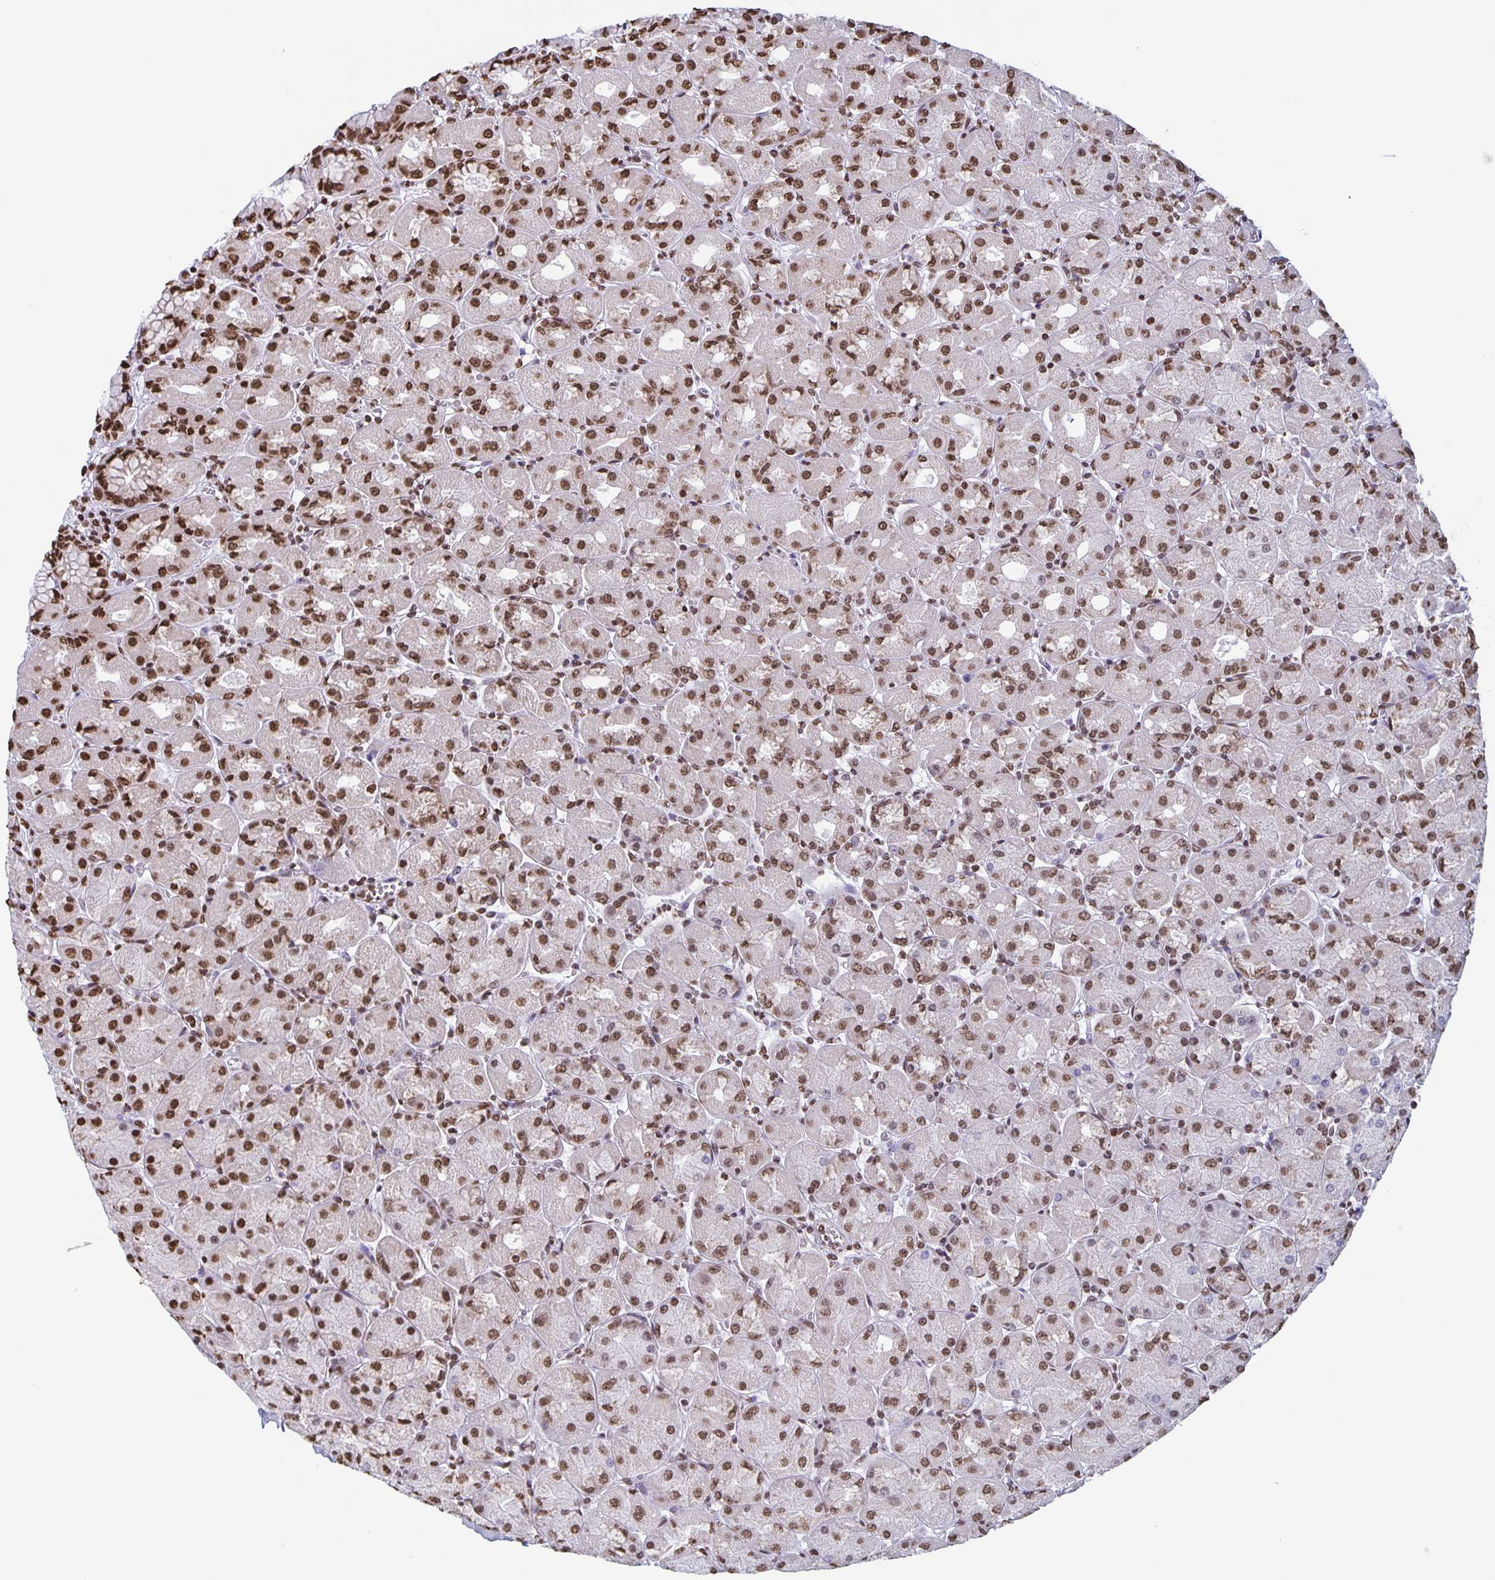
{"staining": {"intensity": "moderate", "quantity": ">75%", "location": "nuclear"}, "tissue": "stomach", "cell_type": "Glandular cells", "image_type": "normal", "snomed": [{"axis": "morphology", "description": "Normal tissue, NOS"}, {"axis": "topography", "description": "Stomach, upper"}], "caption": "Immunohistochemistry (IHC) staining of benign stomach, which demonstrates medium levels of moderate nuclear staining in about >75% of glandular cells indicating moderate nuclear protein positivity. The staining was performed using DAB (brown) for protein detection and nuclei were counterstained in hematoxylin (blue).", "gene": "DUT", "patient": {"sex": "female", "age": 56}}